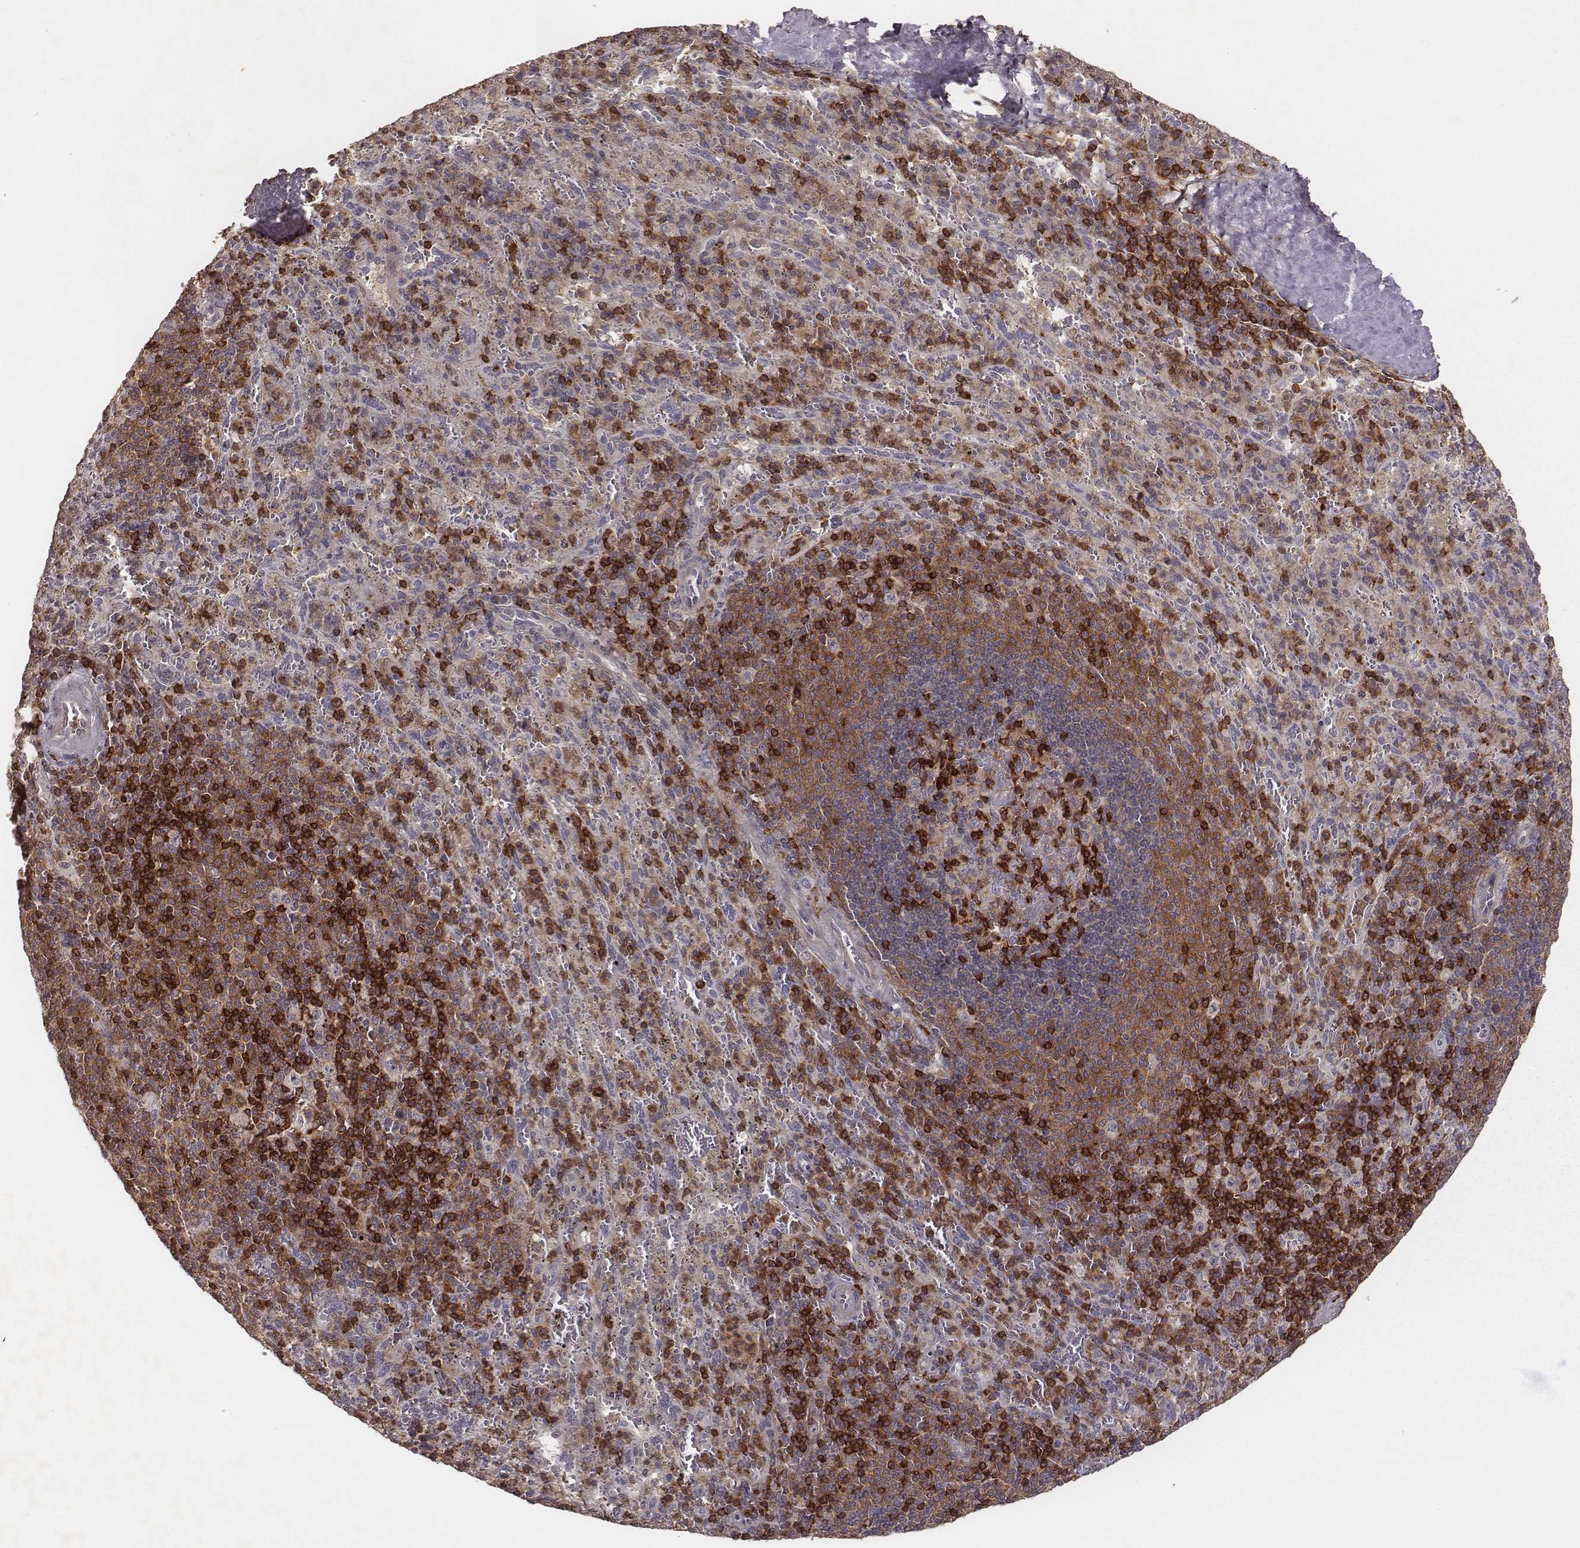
{"staining": {"intensity": "strong", "quantity": "25%-75%", "location": "cytoplasmic/membranous"}, "tissue": "spleen", "cell_type": "Cells in red pulp", "image_type": "normal", "snomed": [{"axis": "morphology", "description": "Normal tissue, NOS"}, {"axis": "topography", "description": "Spleen"}], "caption": "Immunohistochemistry (DAB (3,3'-diaminobenzidine)) staining of unremarkable human spleen displays strong cytoplasmic/membranous protein expression in approximately 25%-75% of cells in red pulp.", "gene": "PILRA", "patient": {"sex": "male", "age": 57}}